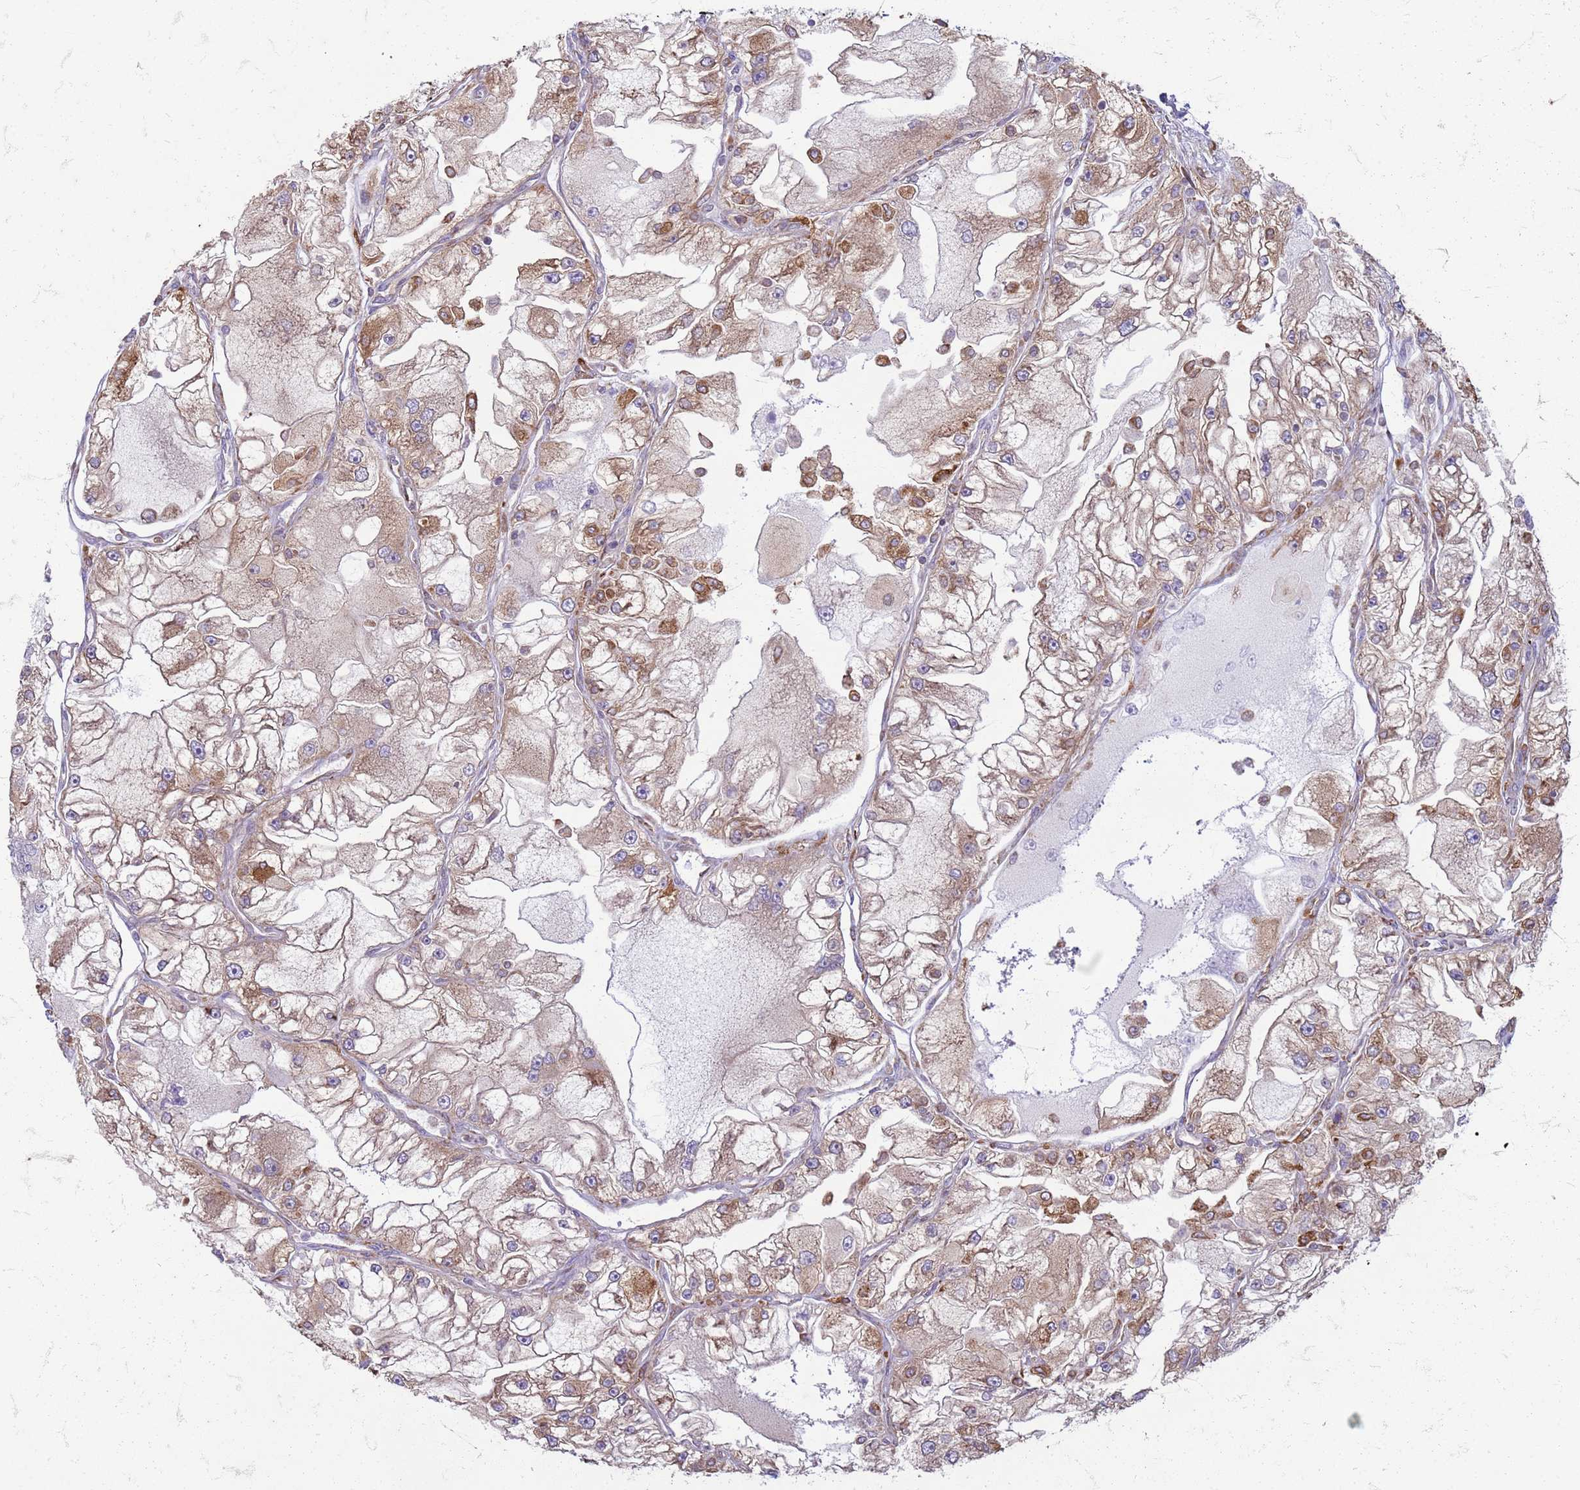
{"staining": {"intensity": "moderate", "quantity": "25%-75%", "location": "cytoplasmic/membranous"}, "tissue": "renal cancer", "cell_type": "Tumor cells", "image_type": "cancer", "snomed": [{"axis": "morphology", "description": "Adenocarcinoma, NOS"}, {"axis": "topography", "description": "Kidney"}], "caption": "About 25%-75% of tumor cells in human renal cancer (adenocarcinoma) demonstrate moderate cytoplasmic/membranous protein positivity as visualized by brown immunohistochemical staining.", "gene": "PDK3", "patient": {"sex": "female", "age": 72}}